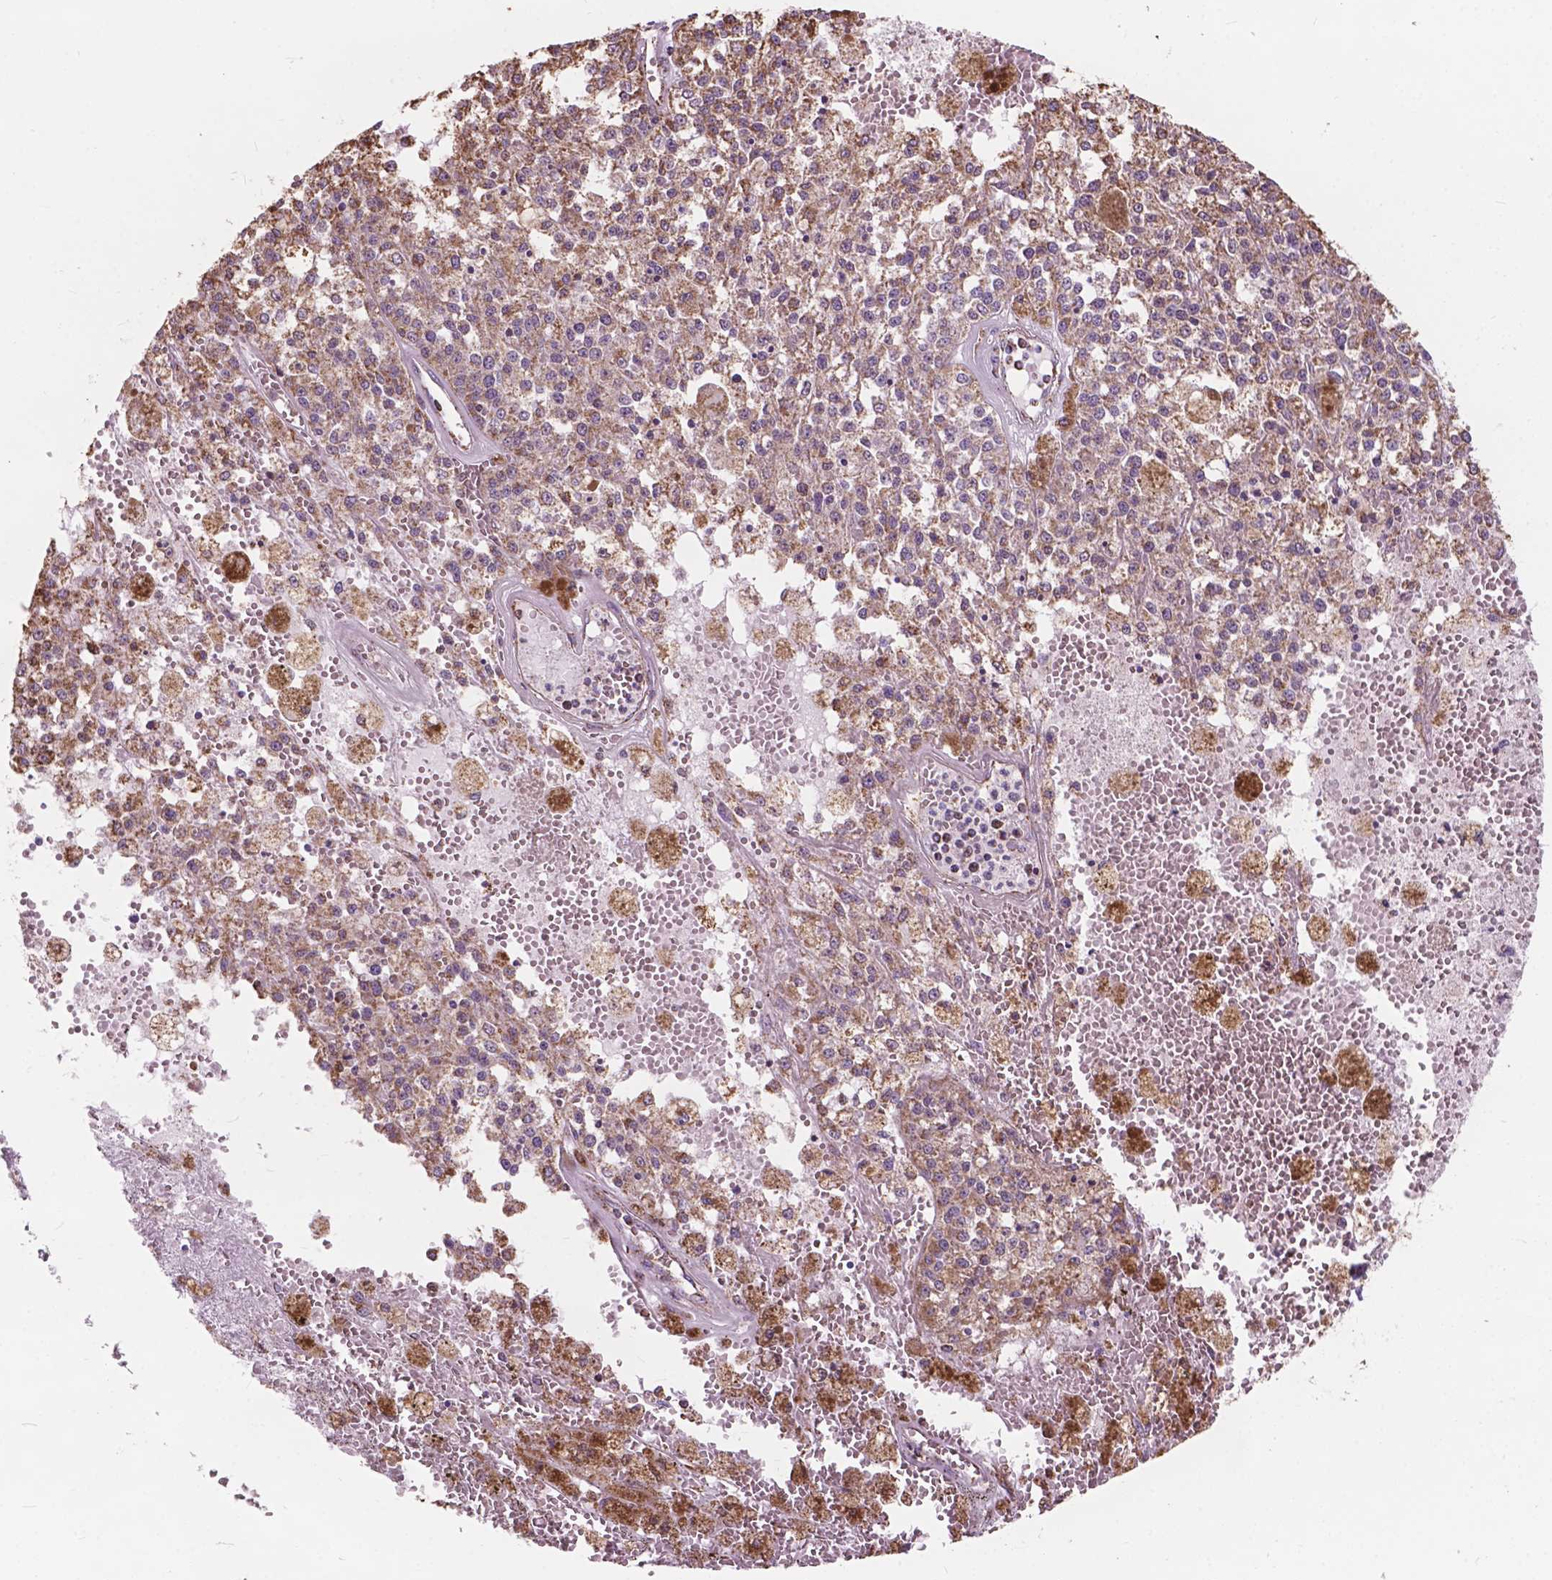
{"staining": {"intensity": "weak", "quantity": ">75%", "location": "cytoplasmic/membranous"}, "tissue": "melanoma", "cell_type": "Tumor cells", "image_type": "cancer", "snomed": [{"axis": "morphology", "description": "Malignant melanoma, Metastatic site"}, {"axis": "topography", "description": "Lymph node"}], "caption": "A high-resolution image shows IHC staining of melanoma, which exhibits weak cytoplasmic/membranous staining in about >75% of tumor cells.", "gene": "SCOC", "patient": {"sex": "female", "age": 64}}